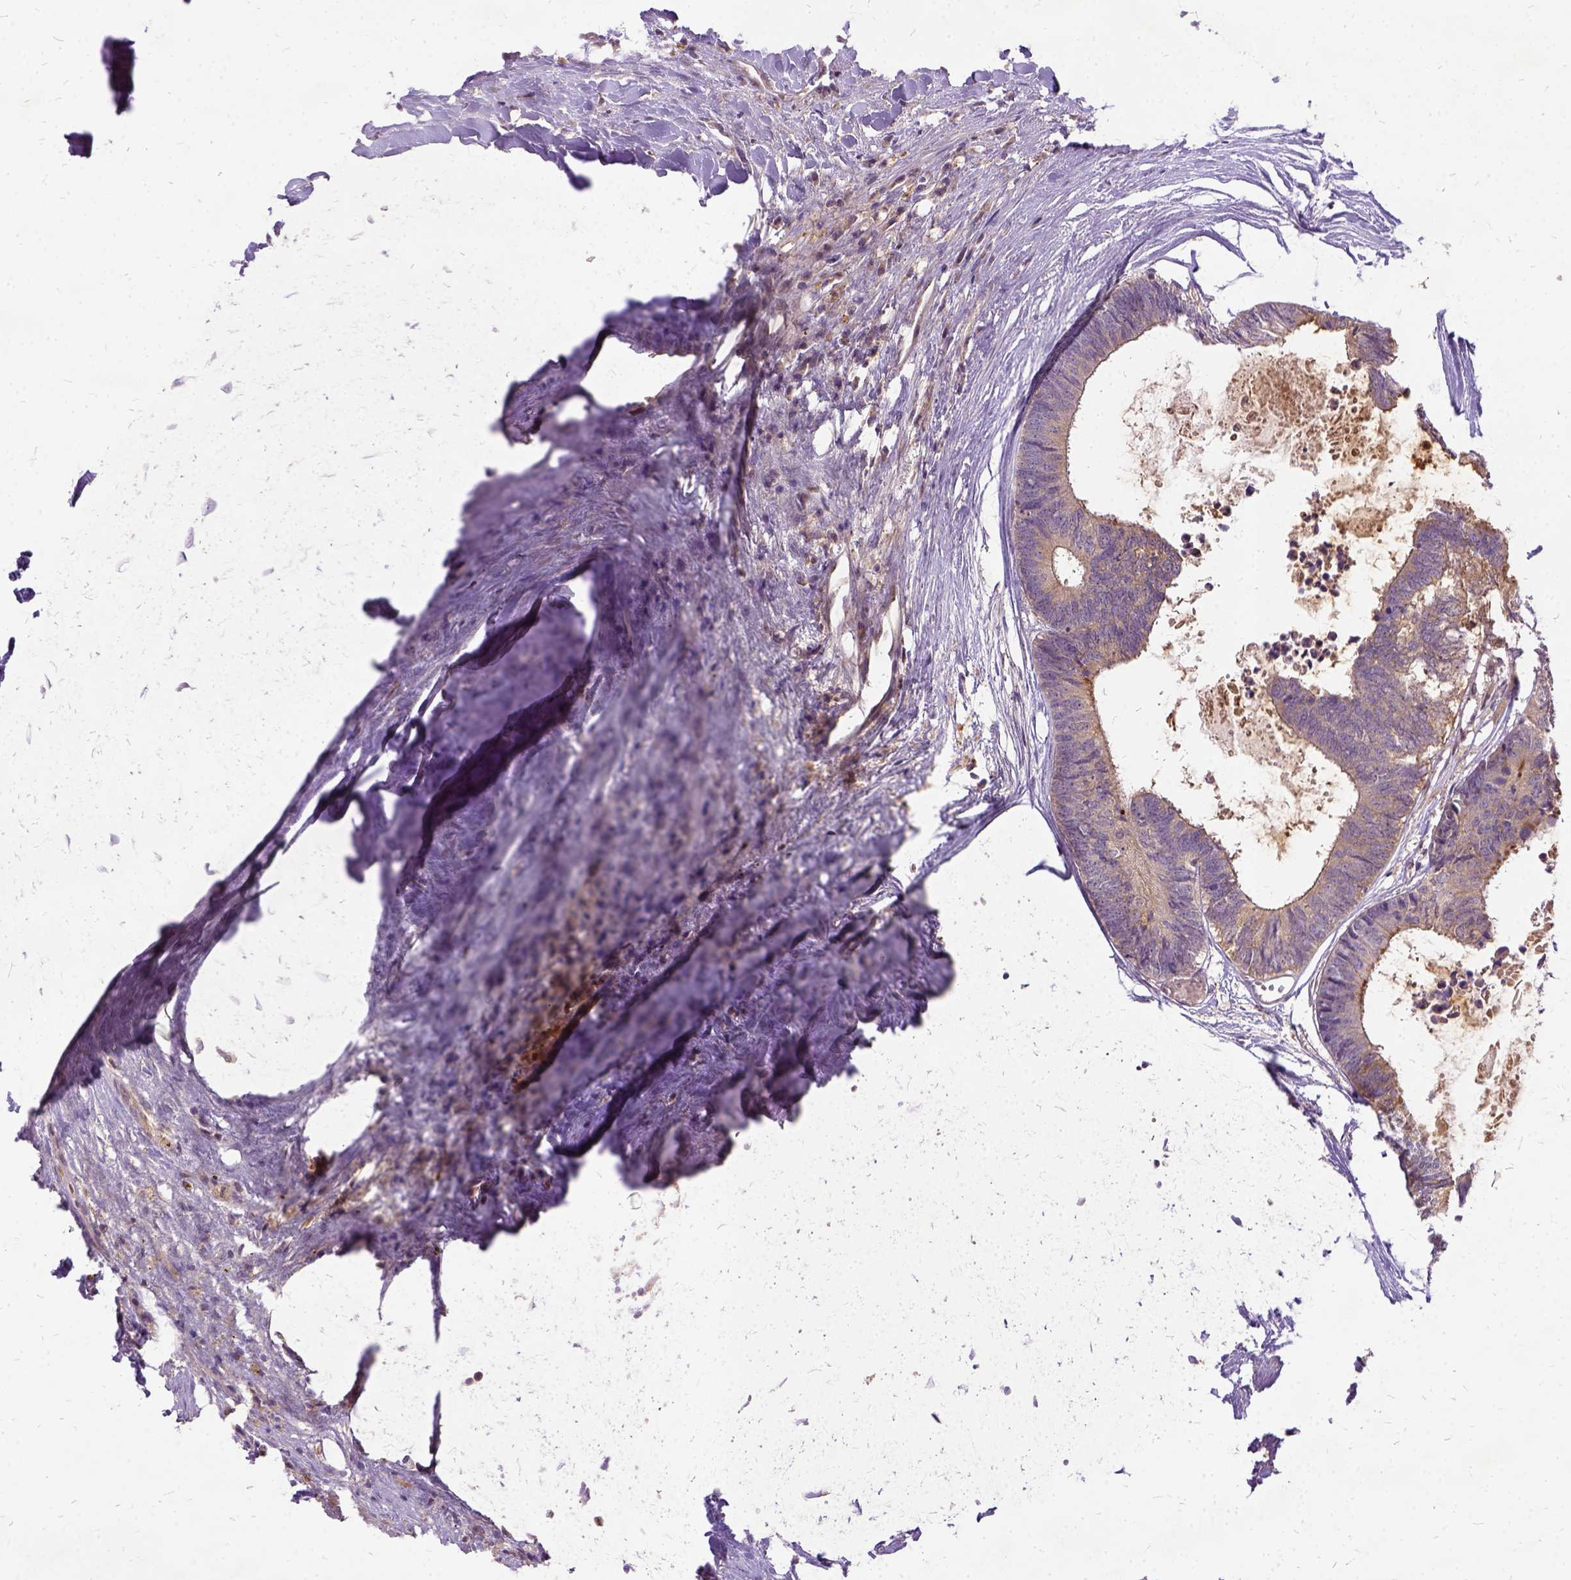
{"staining": {"intensity": "moderate", "quantity": ">75%", "location": "cytoplasmic/membranous"}, "tissue": "colorectal cancer", "cell_type": "Tumor cells", "image_type": "cancer", "snomed": [{"axis": "morphology", "description": "Adenocarcinoma, NOS"}, {"axis": "topography", "description": "Colon"}, {"axis": "topography", "description": "Rectum"}], "caption": "Immunohistochemistry image of human colorectal cancer (adenocarcinoma) stained for a protein (brown), which reveals medium levels of moderate cytoplasmic/membranous positivity in about >75% of tumor cells.", "gene": "ILRUN", "patient": {"sex": "male", "age": 57}}